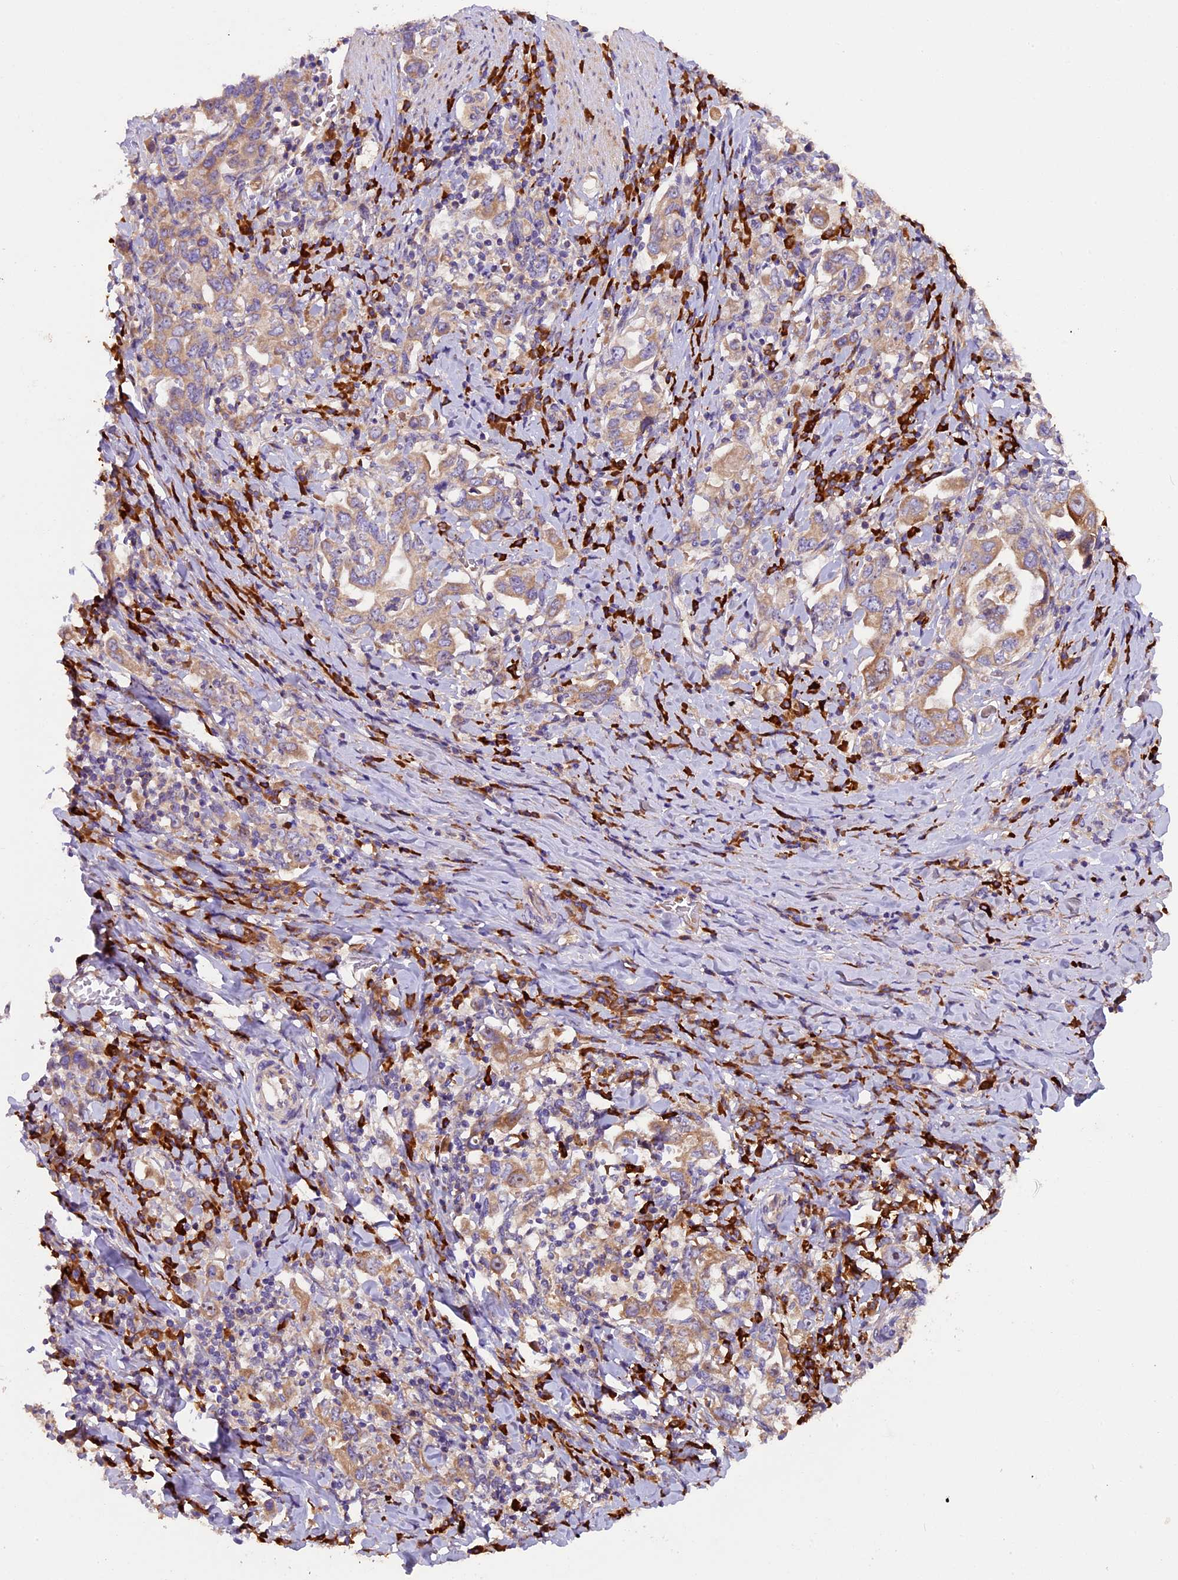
{"staining": {"intensity": "moderate", "quantity": ">75%", "location": "cytoplasmic/membranous"}, "tissue": "stomach cancer", "cell_type": "Tumor cells", "image_type": "cancer", "snomed": [{"axis": "morphology", "description": "Adenocarcinoma, NOS"}, {"axis": "topography", "description": "Stomach, upper"}, {"axis": "topography", "description": "Stomach"}], "caption": "Immunohistochemical staining of human stomach cancer (adenocarcinoma) demonstrates moderate cytoplasmic/membranous protein staining in approximately >75% of tumor cells.", "gene": "FRY", "patient": {"sex": "male", "age": 62}}